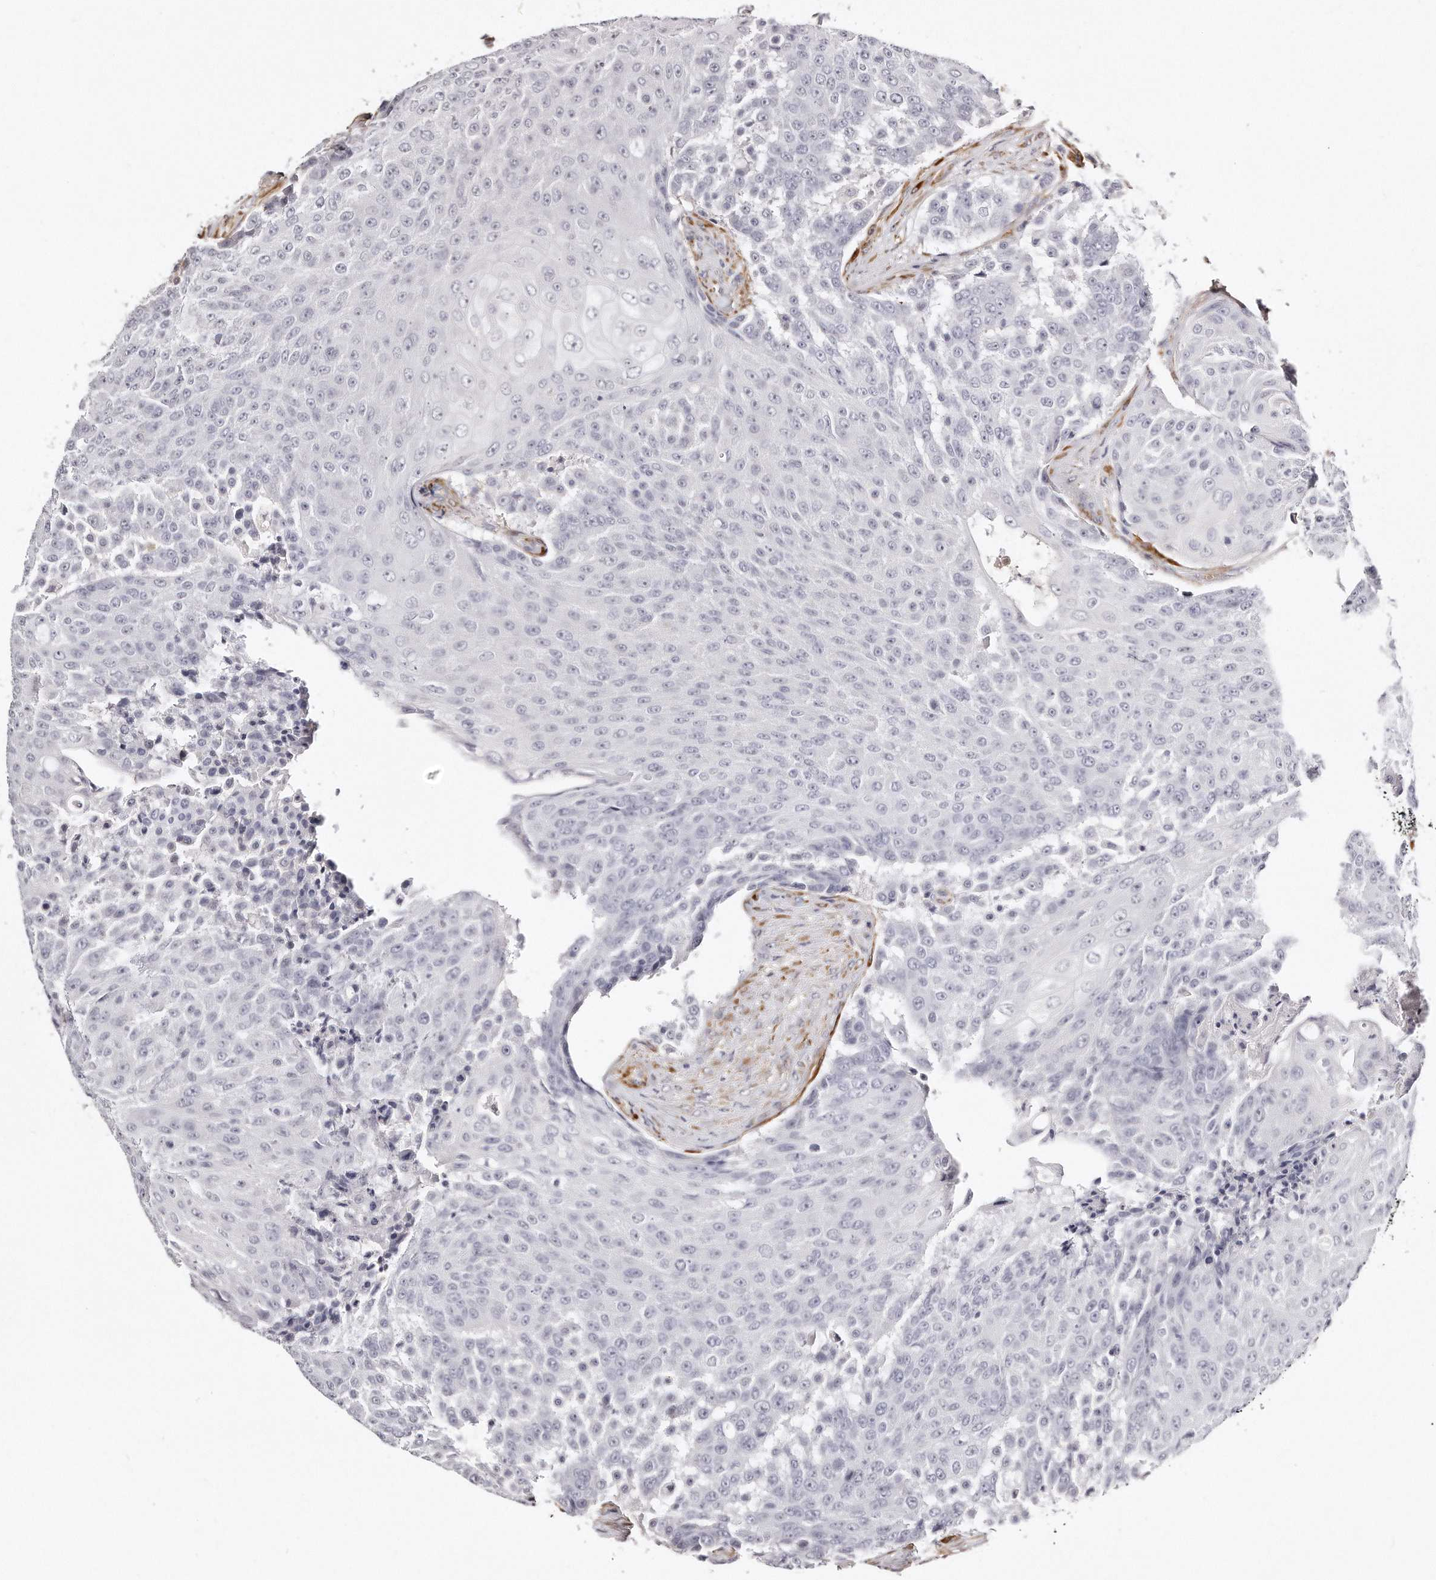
{"staining": {"intensity": "negative", "quantity": "none", "location": "none"}, "tissue": "urothelial cancer", "cell_type": "Tumor cells", "image_type": "cancer", "snomed": [{"axis": "morphology", "description": "Urothelial carcinoma, High grade"}, {"axis": "topography", "description": "Urinary bladder"}], "caption": "Tumor cells are negative for protein expression in human high-grade urothelial carcinoma.", "gene": "LMOD1", "patient": {"sex": "female", "age": 63}}